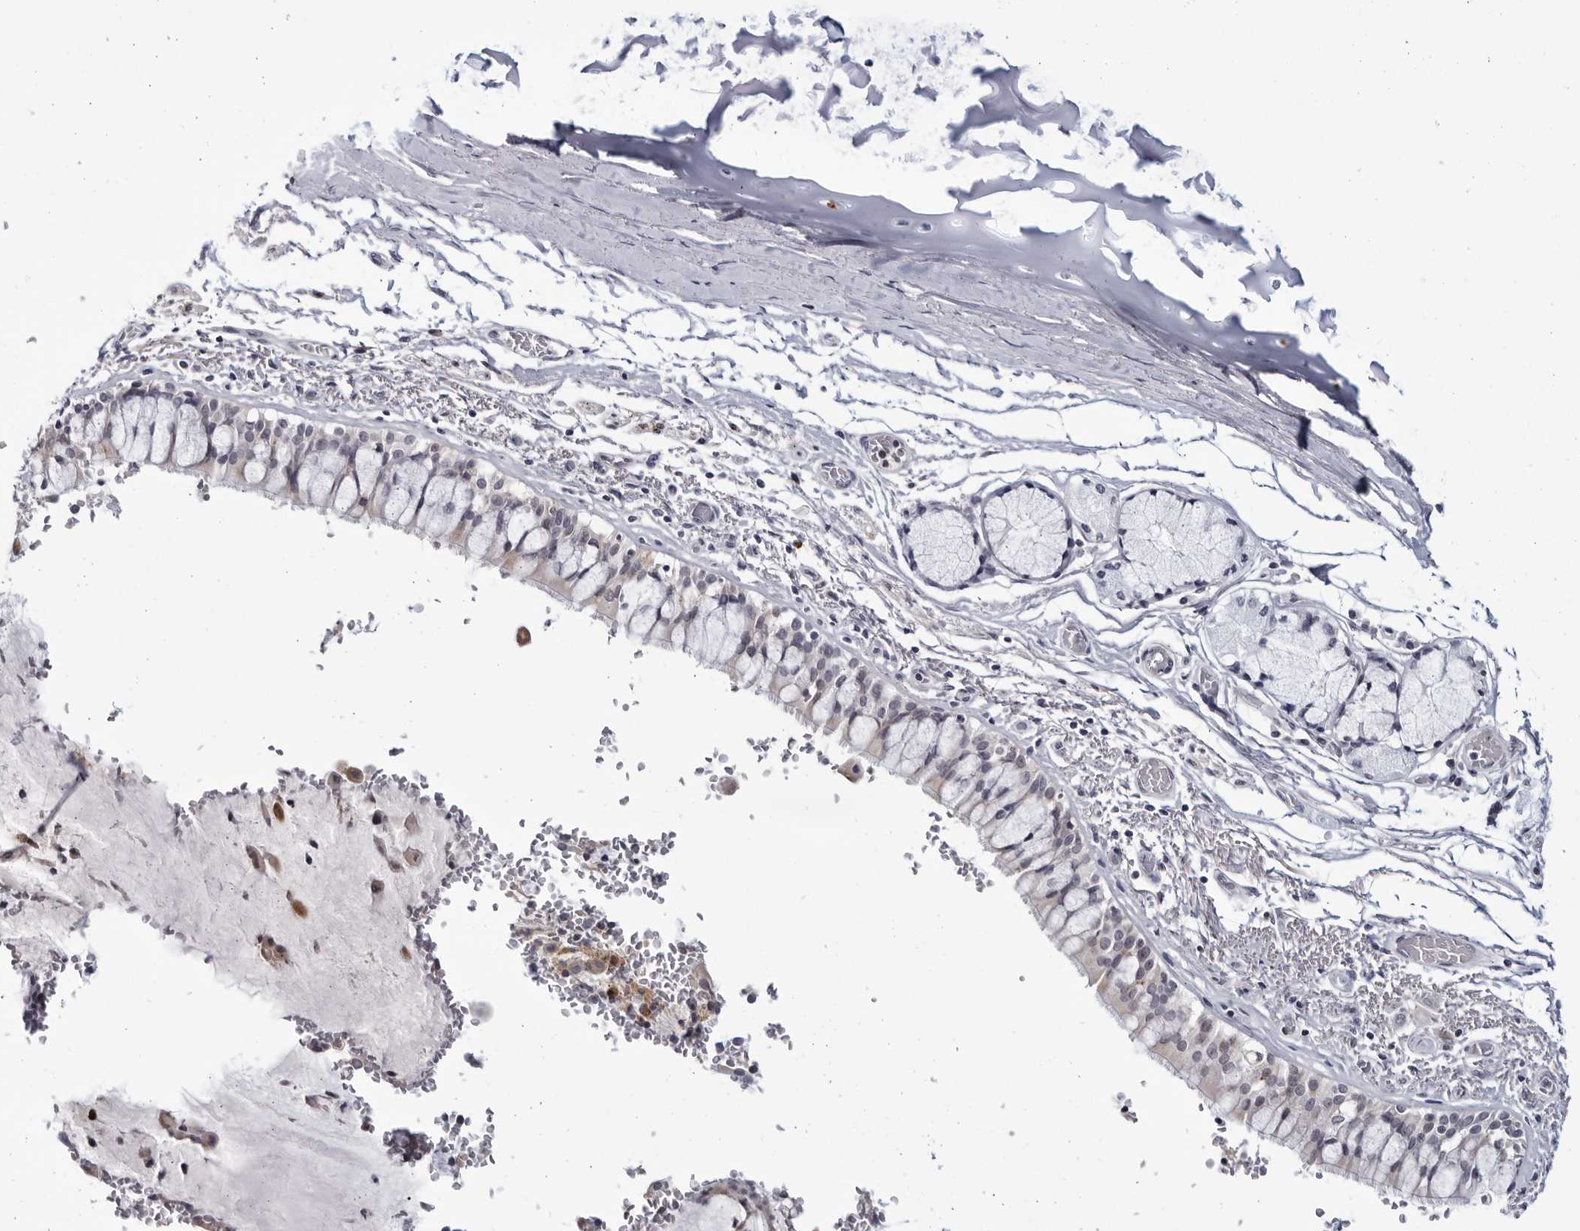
{"staining": {"intensity": "weak", "quantity": "<25%", "location": "cytoplasmic/membranous"}, "tissue": "bronchus", "cell_type": "Respiratory epithelial cells", "image_type": "normal", "snomed": [{"axis": "morphology", "description": "Normal tissue, NOS"}, {"axis": "morphology", "description": "Inflammation, NOS"}, {"axis": "topography", "description": "Cartilage tissue"}, {"axis": "topography", "description": "Bronchus"}, {"axis": "topography", "description": "Lung"}], "caption": "Immunohistochemistry micrograph of unremarkable human bronchus stained for a protein (brown), which reveals no expression in respiratory epithelial cells.", "gene": "STRADB", "patient": {"sex": "female", "age": 64}}